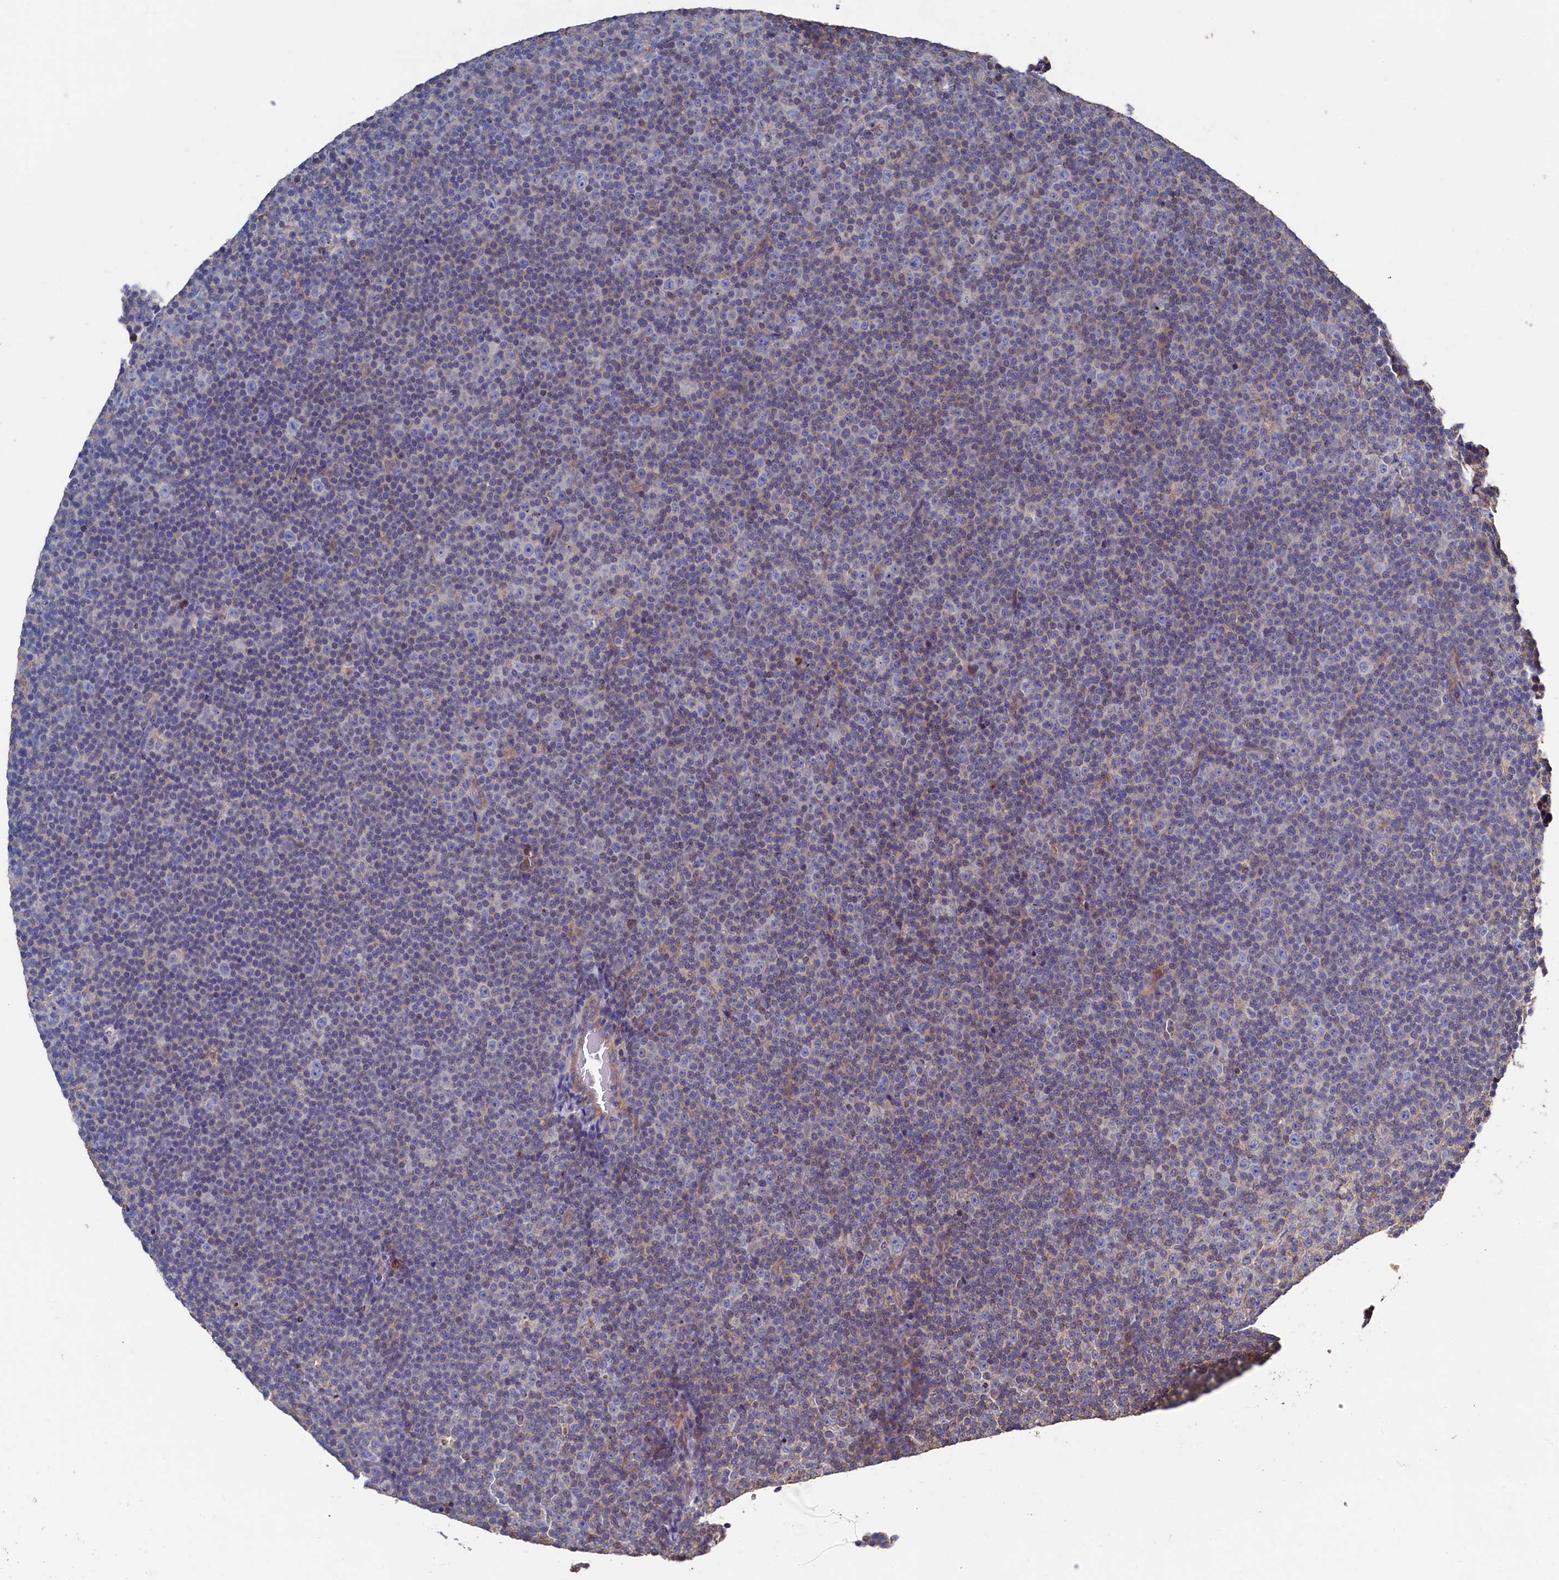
{"staining": {"intensity": "negative", "quantity": "none", "location": "none"}, "tissue": "lymphoma", "cell_type": "Tumor cells", "image_type": "cancer", "snomed": [{"axis": "morphology", "description": "Malignant lymphoma, non-Hodgkin's type, Low grade"}, {"axis": "topography", "description": "Lymph node"}], "caption": "The histopathology image reveals no staining of tumor cells in low-grade malignant lymphoma, non-Hodgkin's type. (Stains: DAB immunohistochemistry with hematoxylin counter stain, Microscopy: brightfield microscopy at high magnification).", "gene": "TK2", "patient": {"sex": "female", "age": 67}}